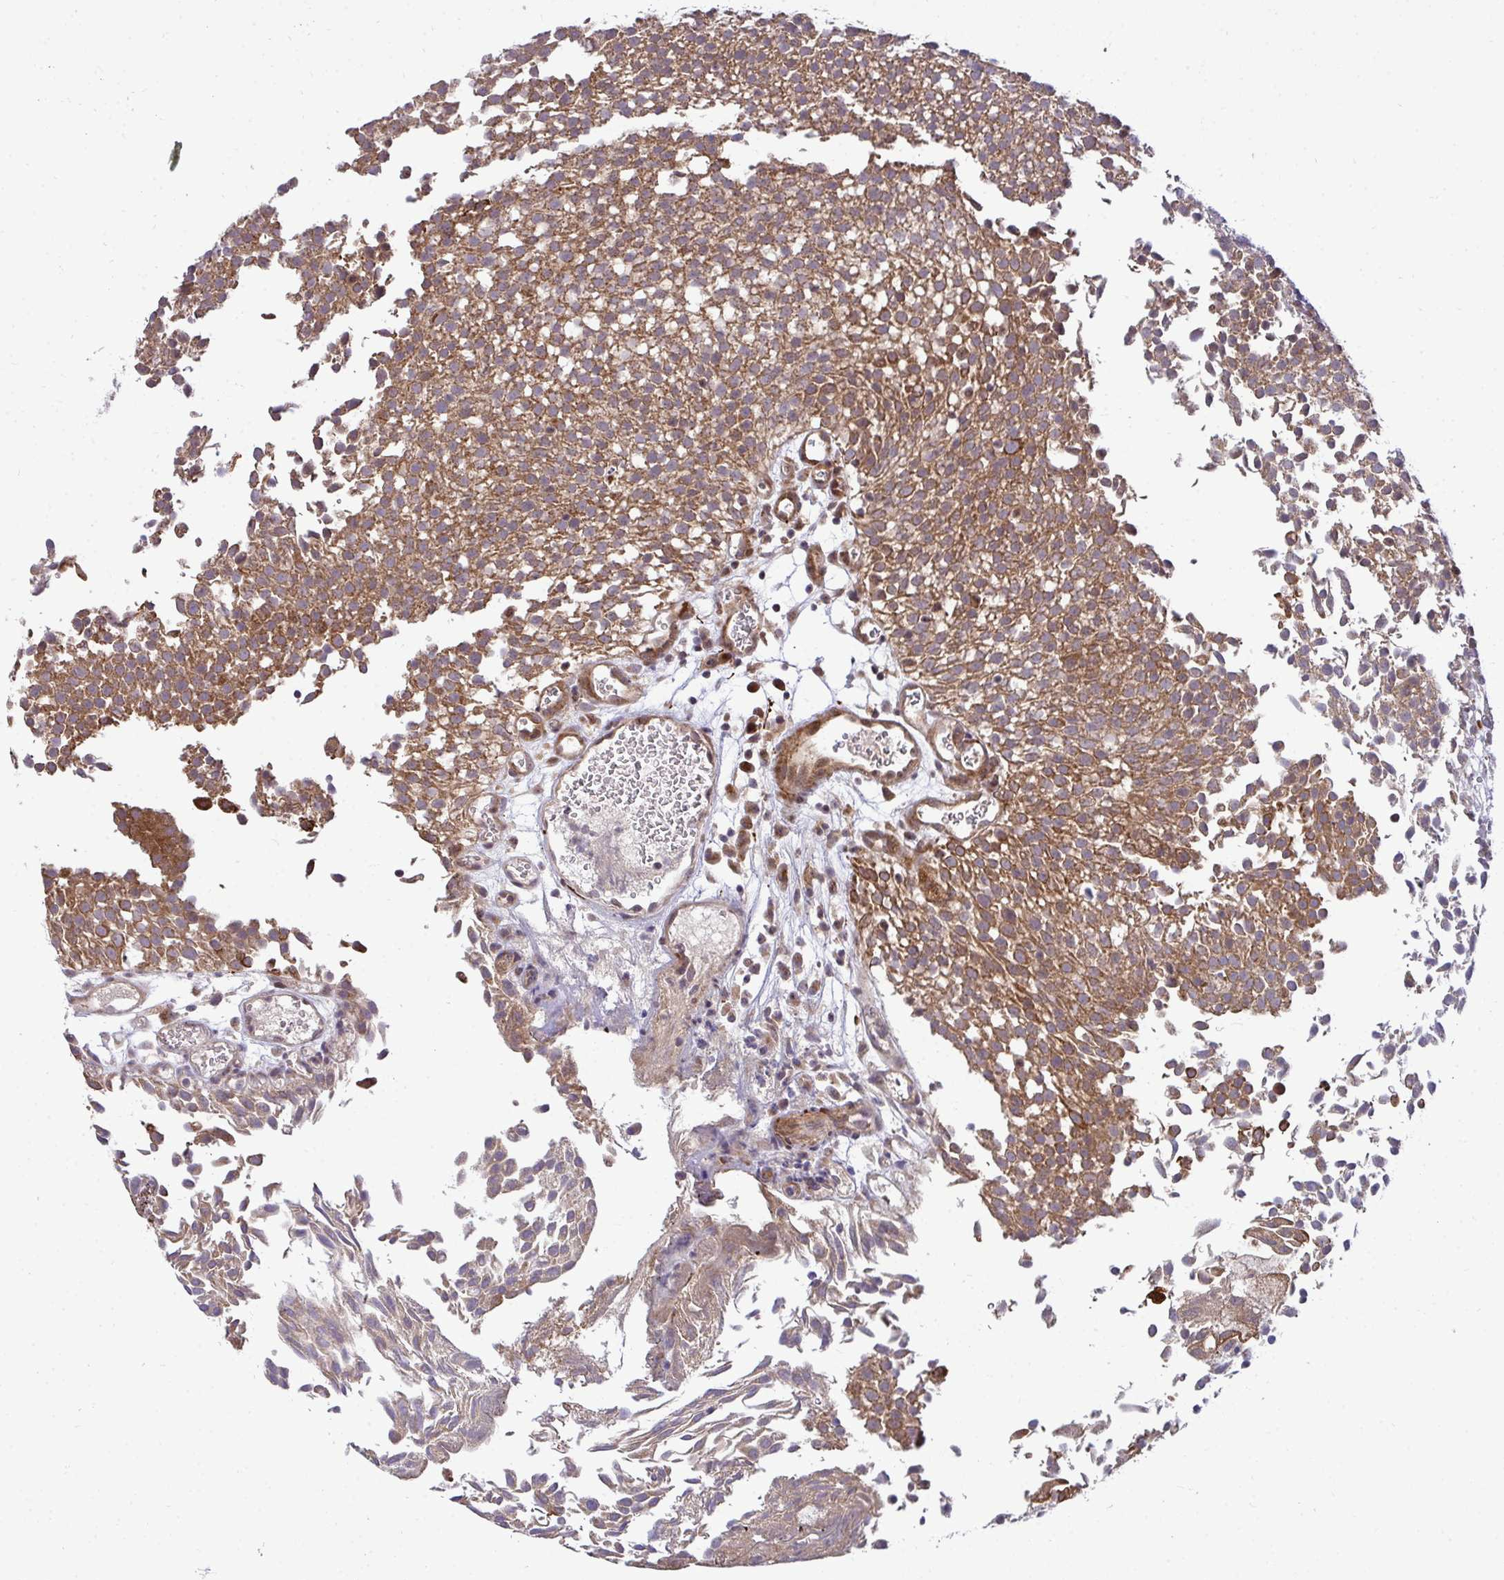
{"staining": {"intensity": "moderate", "quantity": ">75%", "location": "cytoplasmic/membranous"}, "tissue": "urothelial cancer", "cell_type": "Tumor cells", "image_type": "cancer", "snomed": [{"axis": "morphology", "description": "Urothelial carcinoma, Low grade"}, {"axis": "topography", "description": "Urinary bladder"}], "caption": "Approximately >75% of tumor cells in urothelial cancer show moderate cytoplasmic/membranous protein expression as visualized by brown immunohistochemical staining.", "gene": "TRIM44", "patient": {"sex": "female", "age": 79}}